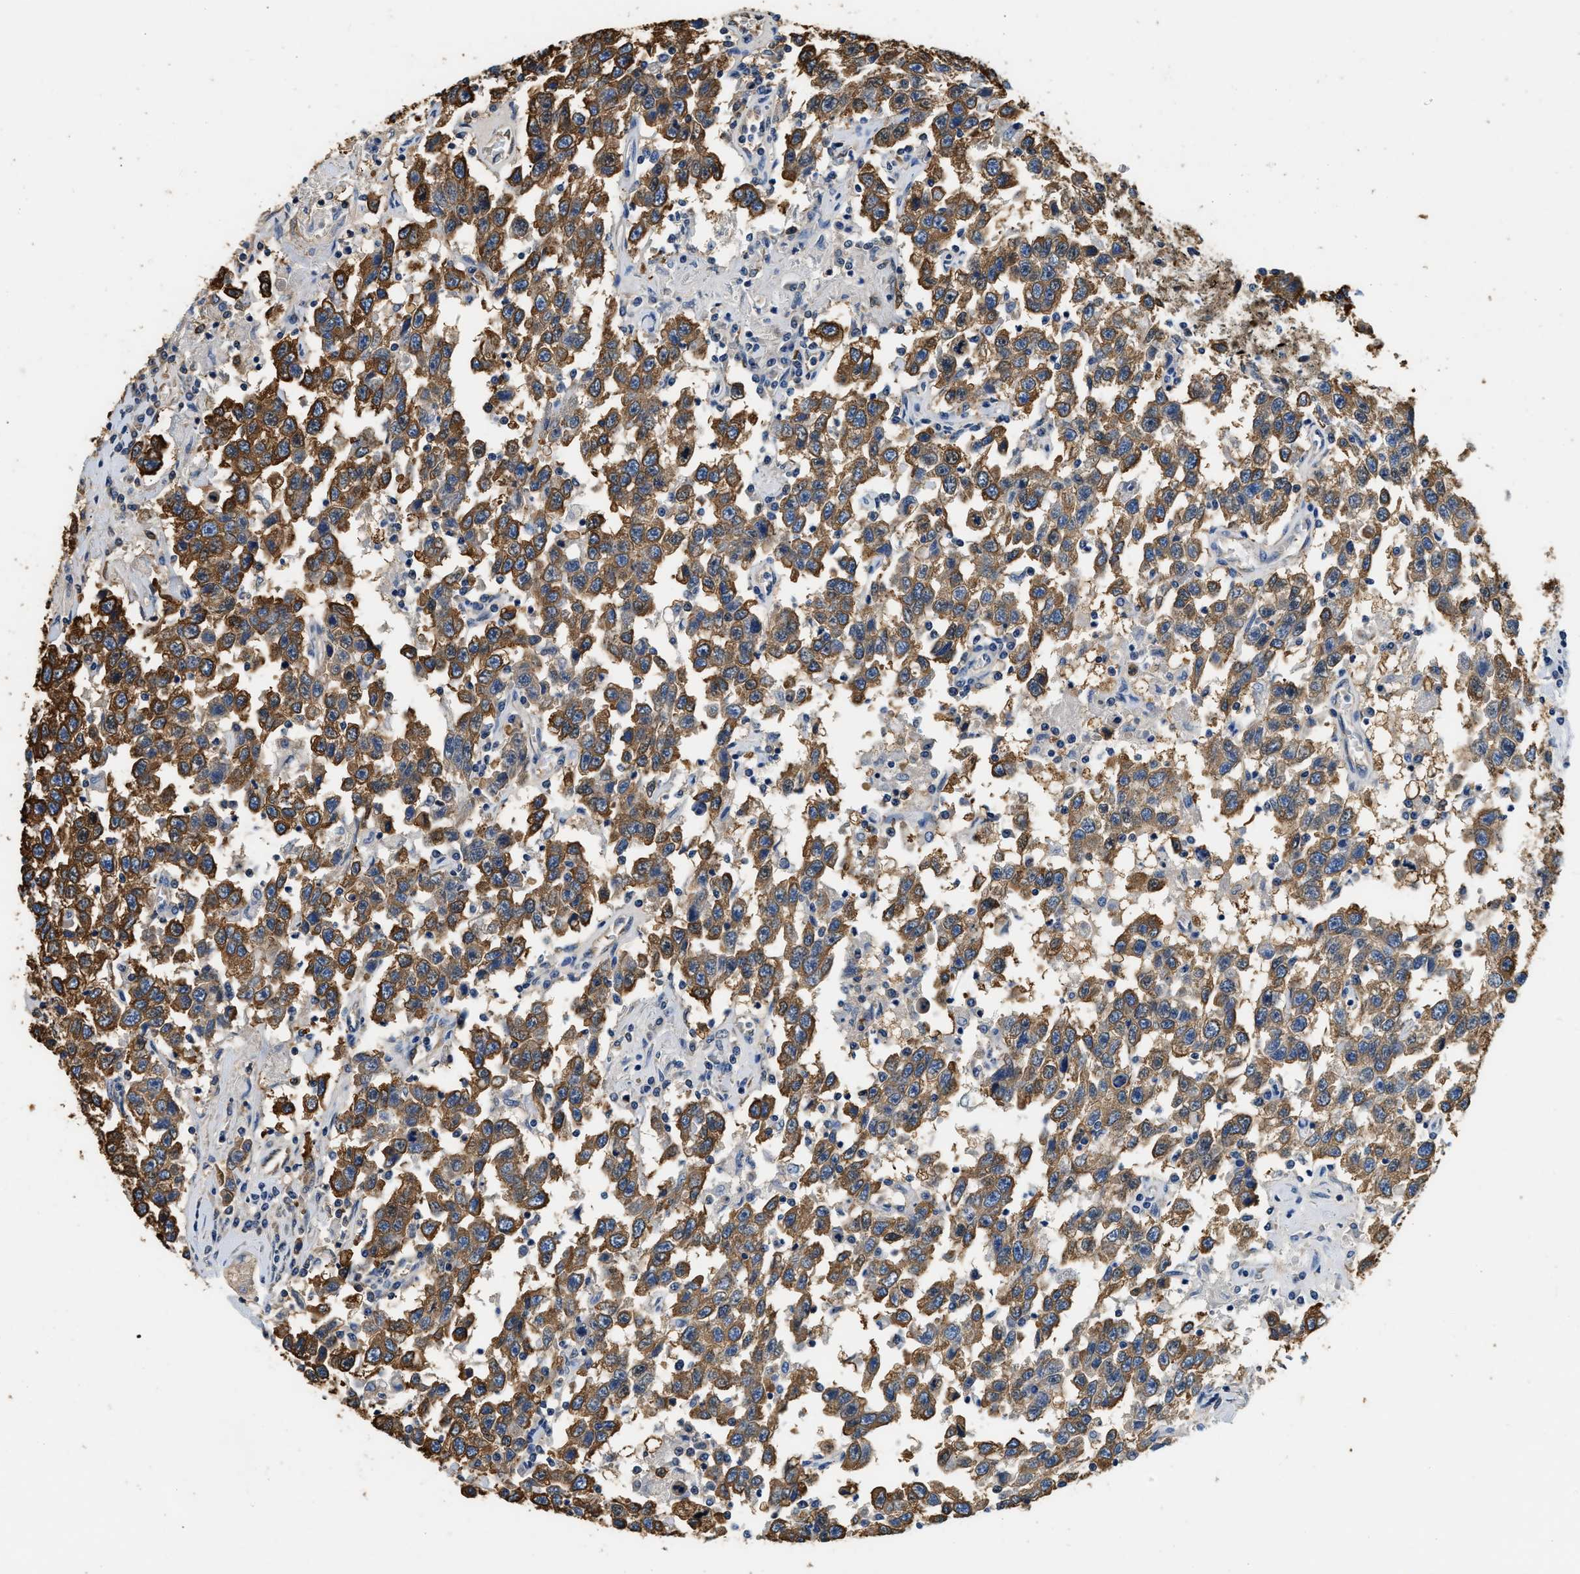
{"staining": {"intensity": "strong", "quantity": ">75%", "location": "cytoplasmic/membranous"}, "tissue": "testis cancer", "cell_type": "Tumor cells", "image_type": "cancer", "snomed": [{"axis": "morphology", "description": "Seminoma, NOS"}, {"axis": "topography", "description": "Testis"}], "caption": "Human testis cancer stained with a brown dye exhibits strong cytoplasmic/membranous positive expression in approximately >75% of tumor cells.", "gene": "PPP2R1B", "patient": {"sex": "male", "age": 41}}